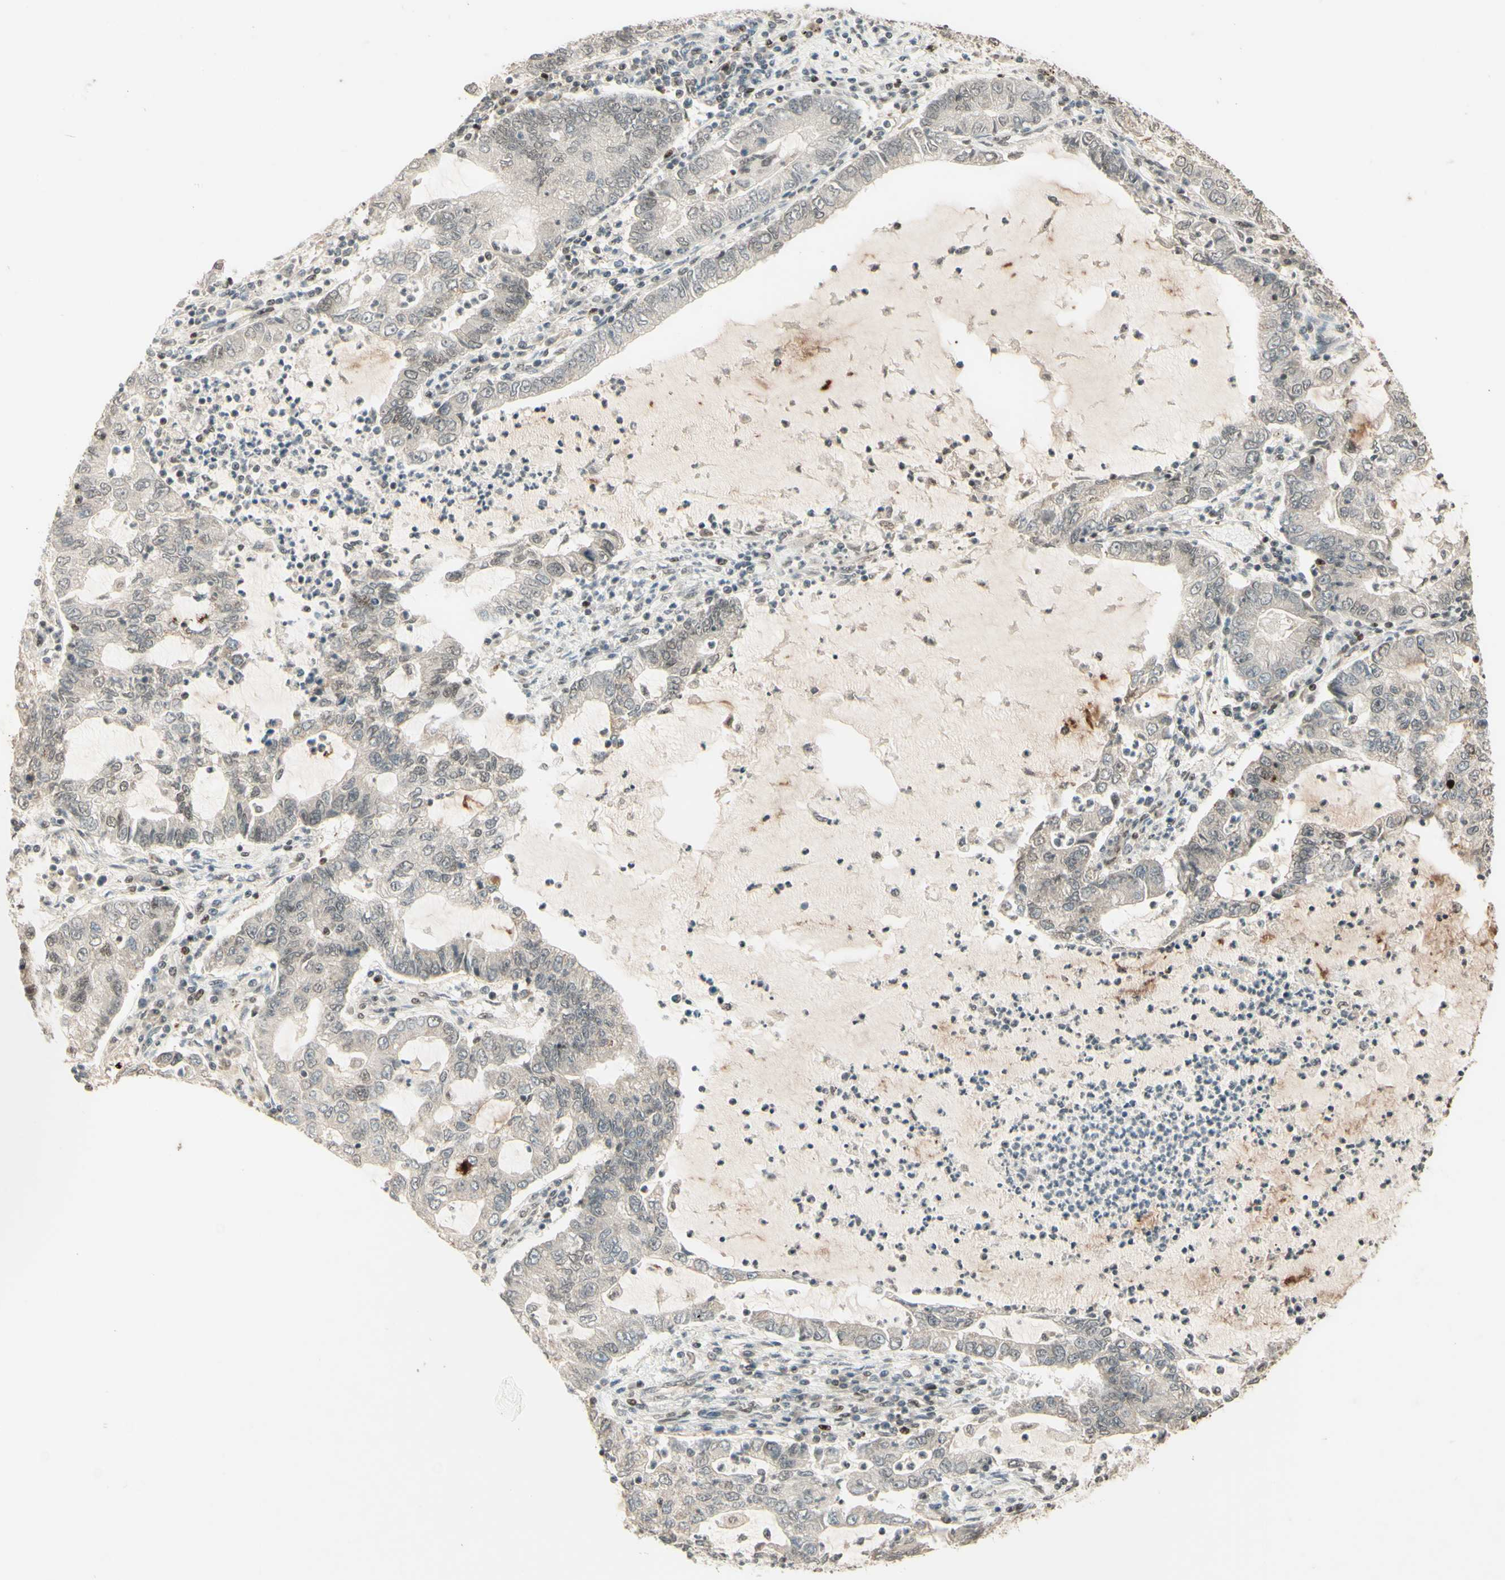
{"staining": {"intensity": "negative", "quantity": "none", "location": "none"}, "tissue": "lung cancer", "cell_type": "Tumor cells", "image_type": "cancer", "snomed": [{"axis": "morphology", "description": "Adenocarcinoma, NOS"}, {"axis": "topography", "description": "Lung"}], "caption": "Lung cancer was stained to show a protein in brown. There is no significant staining in tumor cells.", "gene": "NR3C1", "patient": {"sex": "female", "age": 51}}